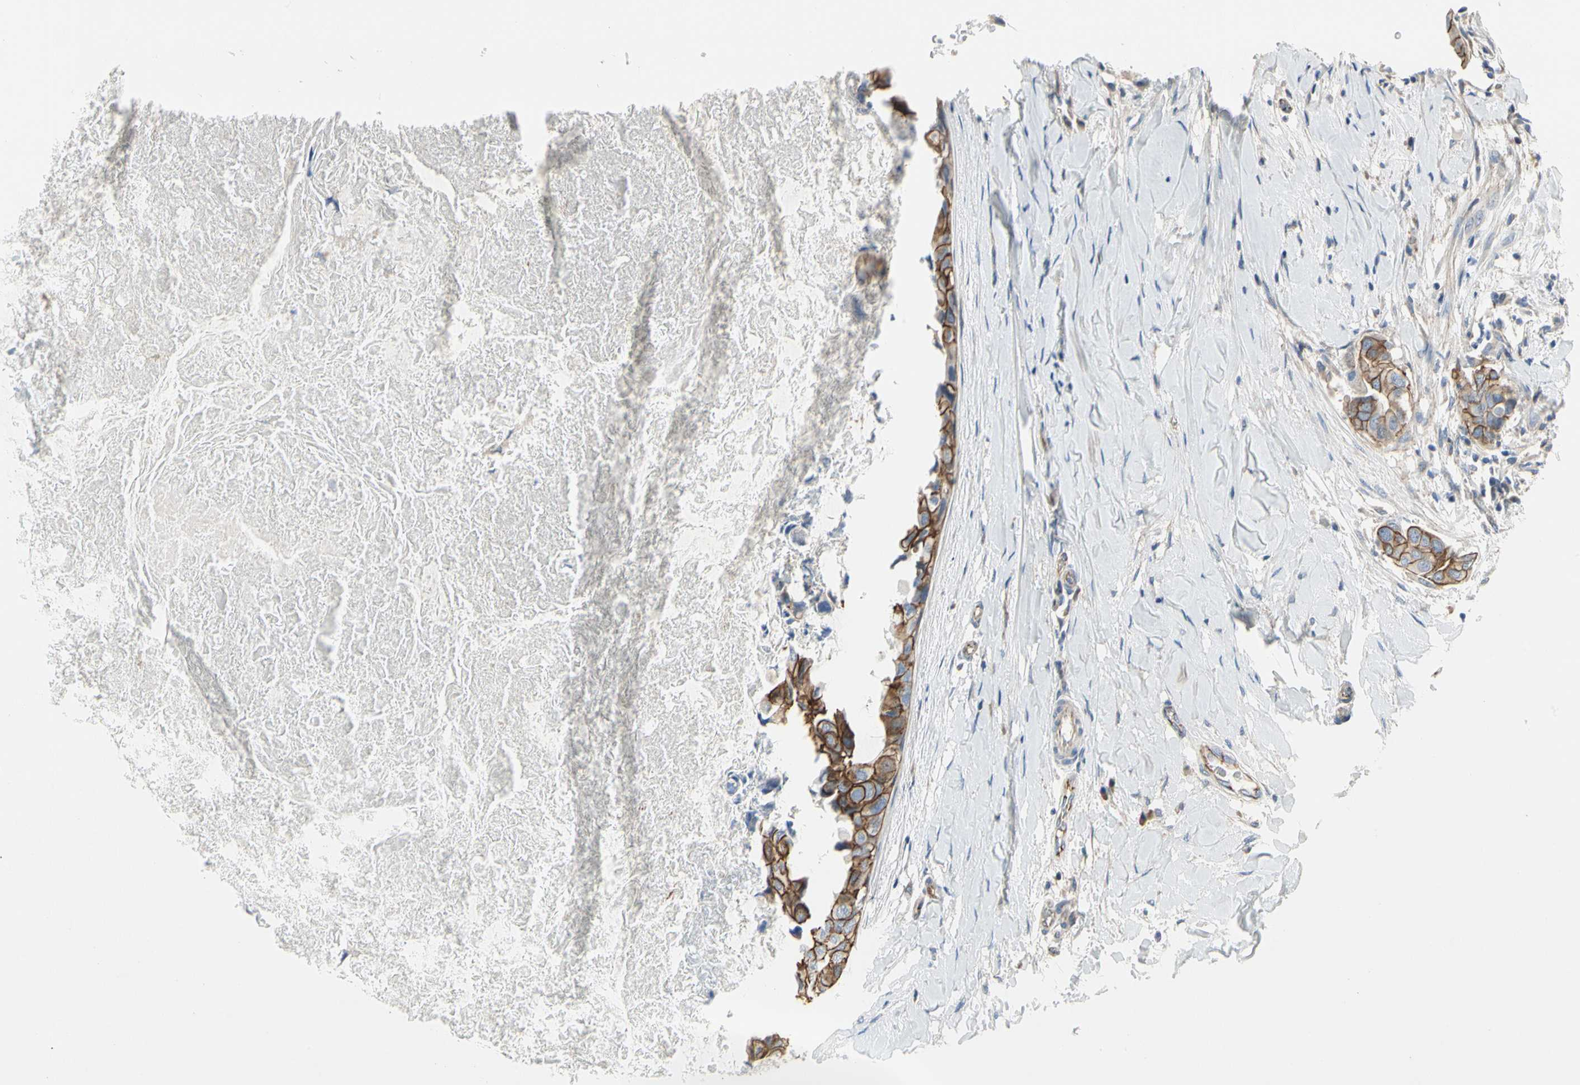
{"staining": {"intensity": "moderate", "quantity": "25%-75%", "location": "cytoplasmic/membranous"}, "tissue": "breast cancer", "cell_type": "Tumor cells", "image_type": "cancer", "snomed": [{"axis": "morphology", "description": "Duct carcinoma"}, {"axis": "topography", "description": "Breast"}], "caption": "A medium amount of moderate cytoplasmic/membranous positivity is seen in approximately 25%-75% of tumor cells in intraductal carcinoma (breast) tissue.", "gene": "LGR6", "patient": {"sex": "female", "age": 40}}